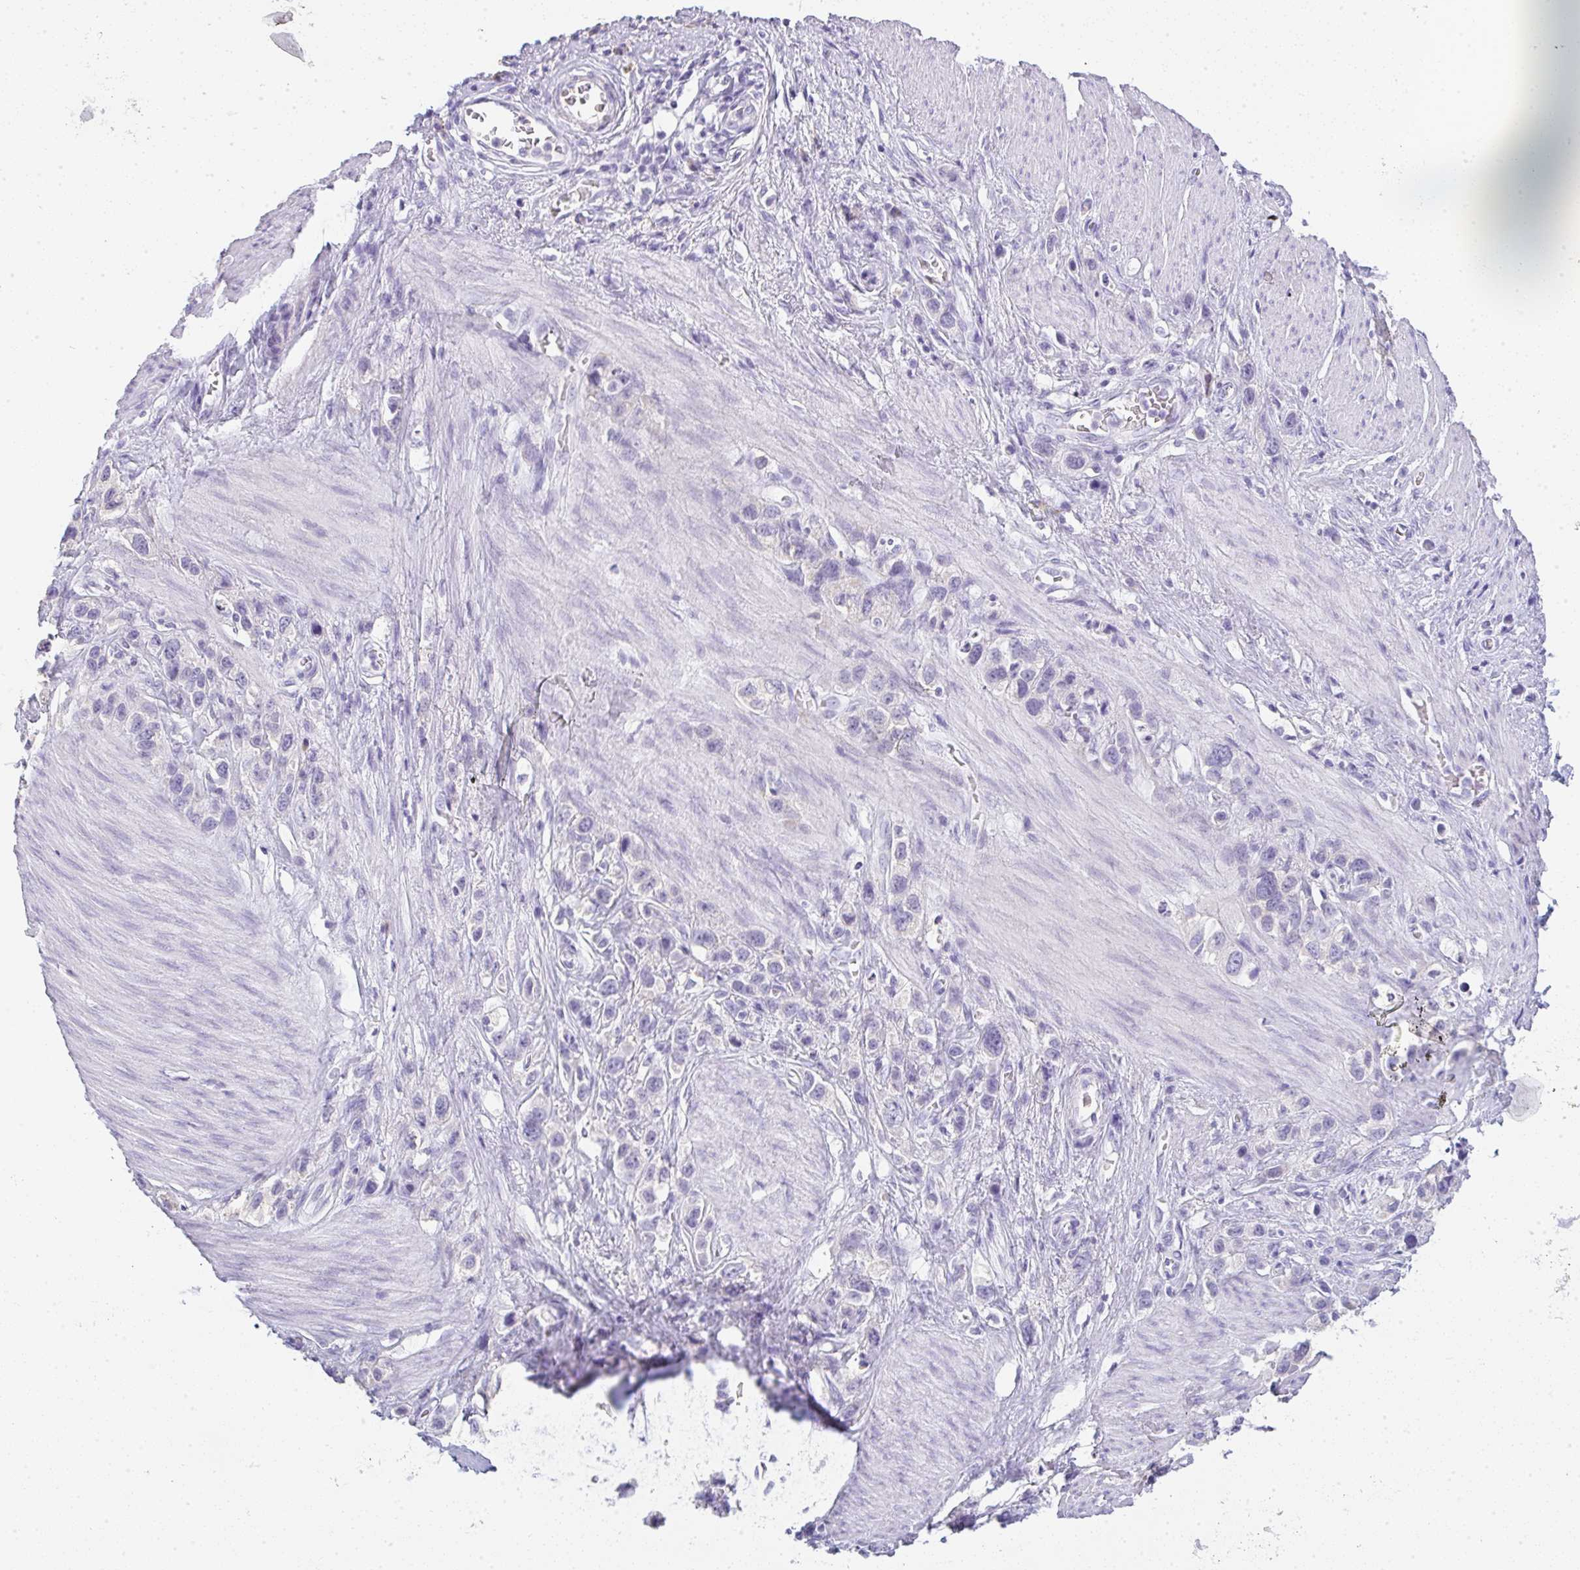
{"staining": {"intensity": "negative", "quantity": "none", "location": "none"}, "tissue": "stomach cancer", "cell_type": "Tumor cells", "image_type": "cancer", "snomed": [{"axis": "morphology", "description": "Adenocarcinoma, NOS"}, {"axis": "topography", "description": "Stomach"}], "caption": "Immunohistochemistry (IHC) histopathology image of stomach adenocarcinoma stained for a protein (brown), which shows no staining in tumor cells.", "gene": "LPAR4", "patient": {"sex": "female", "age": 65}}